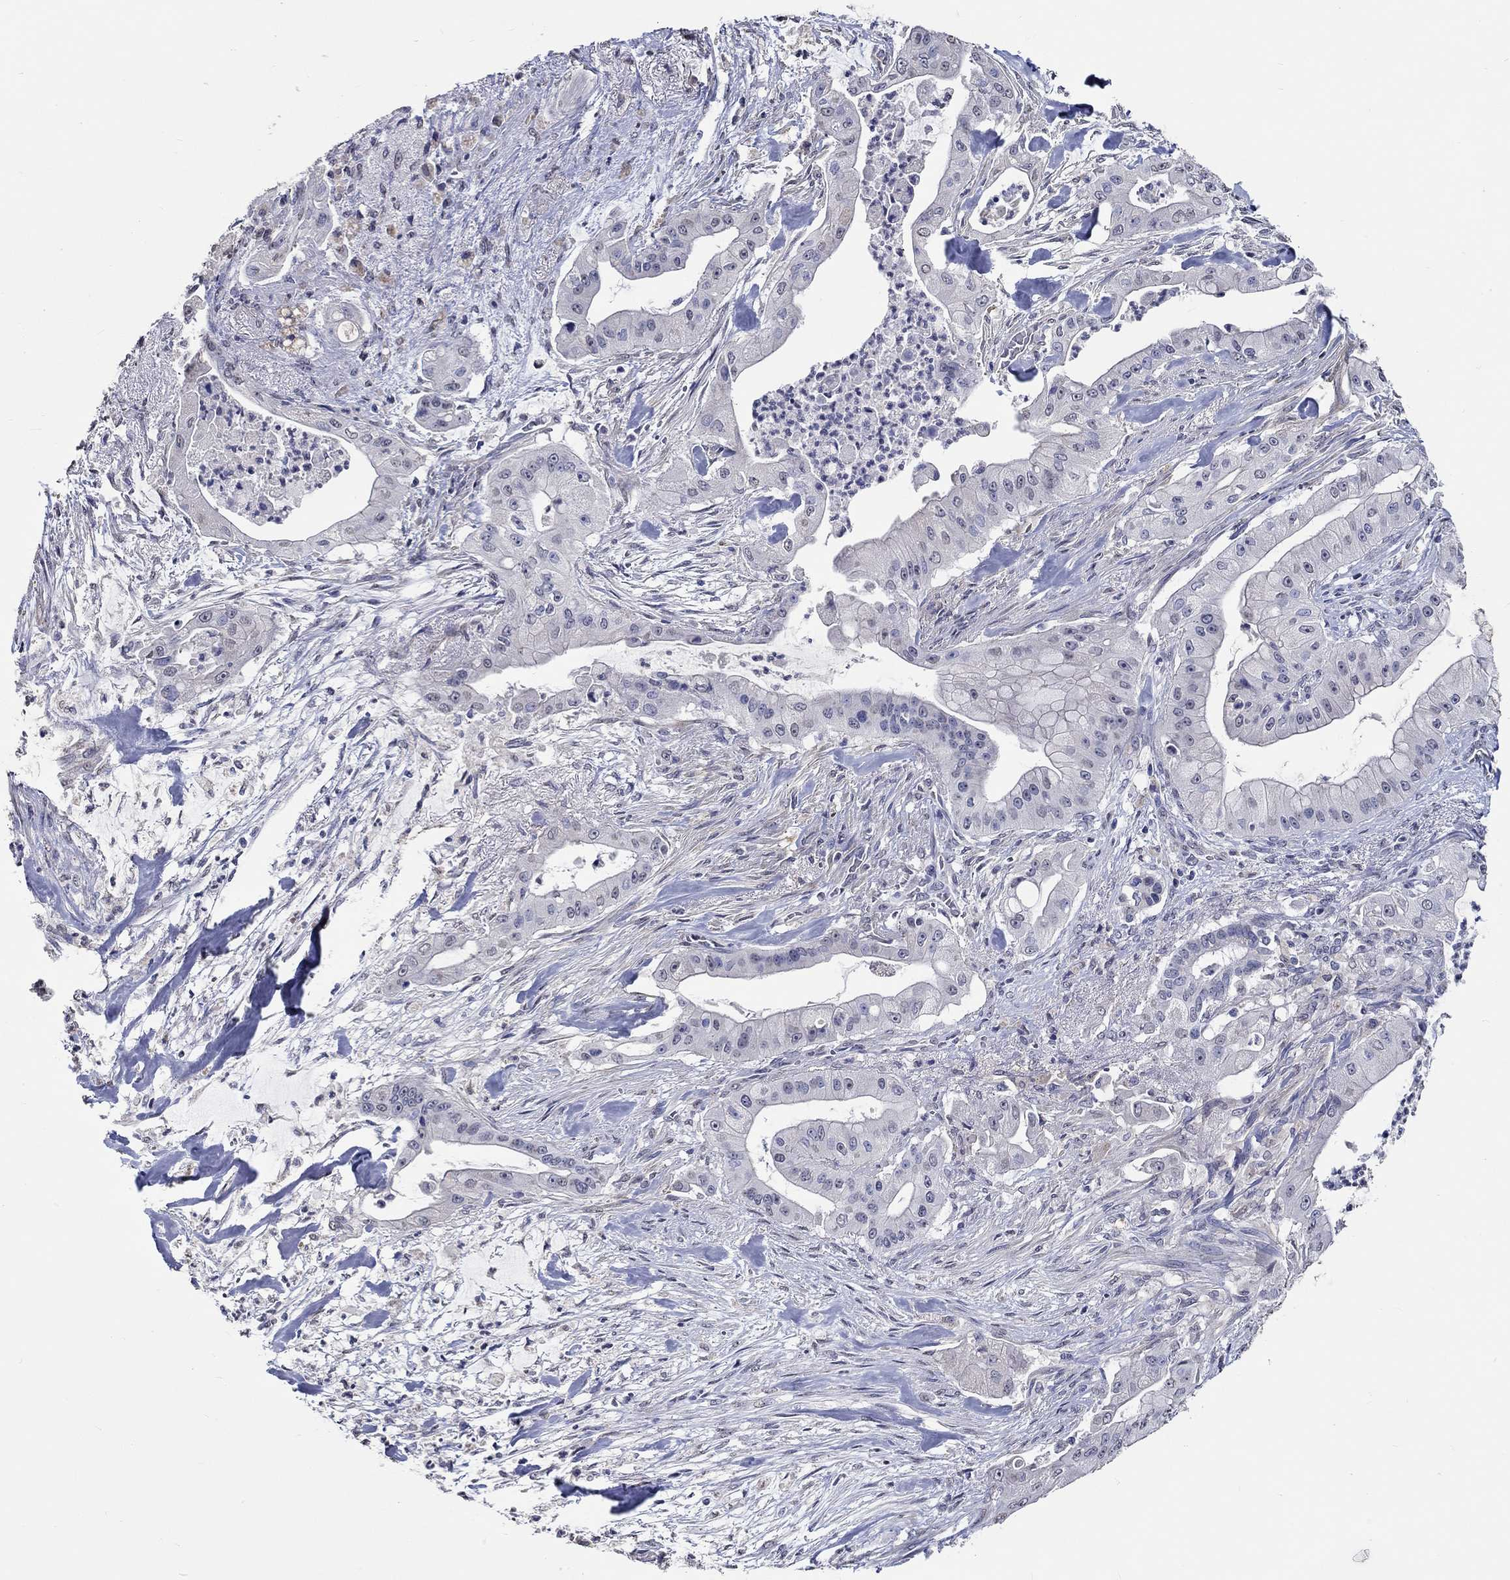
{"staining": {"intensity": "weak", "quantity": "<25%", "location": "cytoplasmic/membranous"}, "tissue": "pancreatic cancer", "cell_type": "Tumor cells", "image_type": "cancer", "snomed": [{"axis": "morphology", "description": "Normal tissue, NOS"}, {"axis": "morphology", "description": "Inflammation, NOS"}, {"axis": "morphology", "description": "Adenocarcinoma, NOS"}, {"axis": "topography", "description": "Pancreas"}], "caption": "The histopathology image reveals no staining of tumor cells in pancreatic adenocarcinoma.", "gene": "PDE1B", "patient": {"sex": "male", "age": 57}}